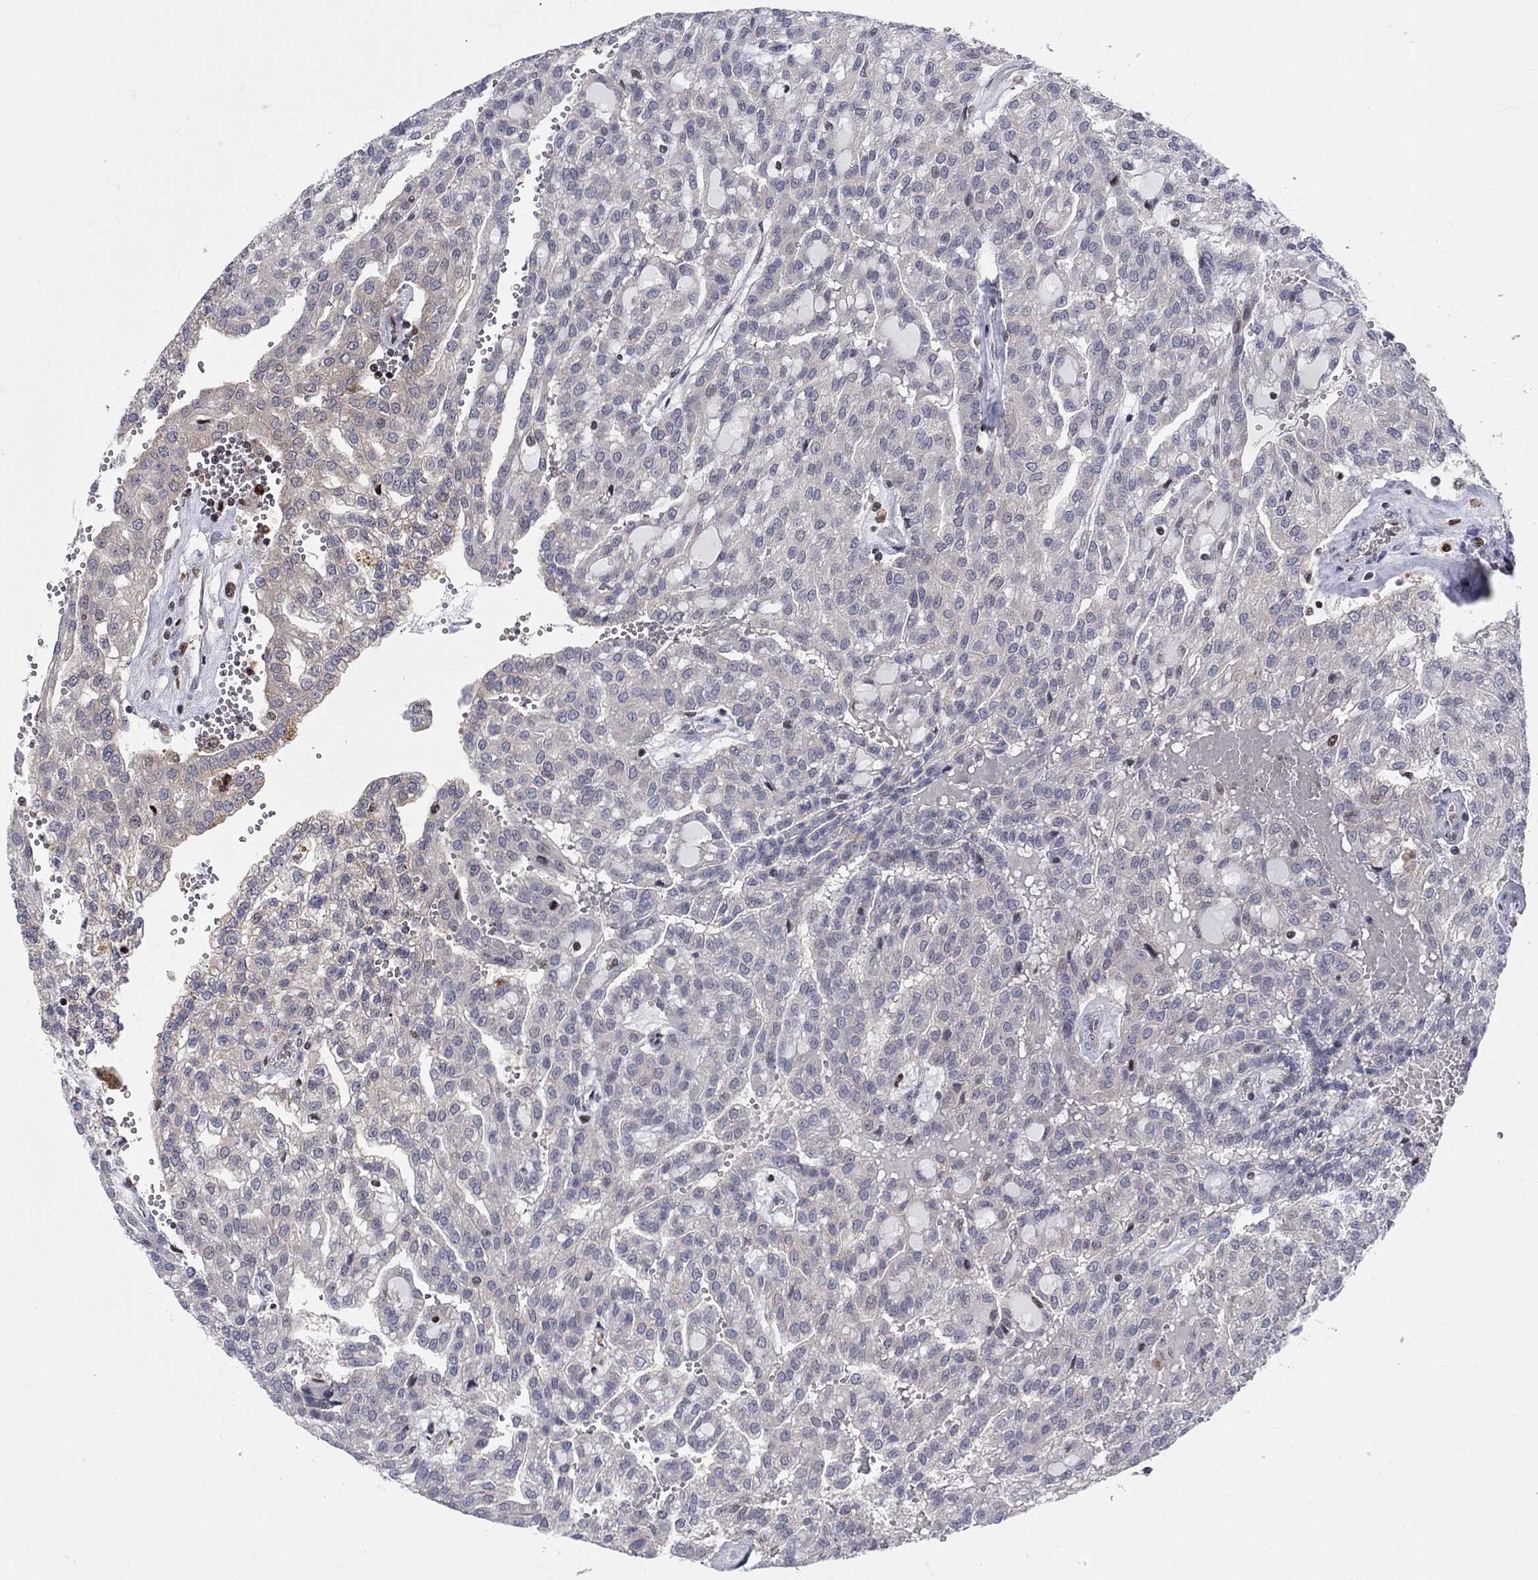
{"staining": {"intensity": "negative", "quantity": "none", "location": "none"}, "tissue": "renal cancer", "cell_type": "Tumor cells", "image_type": "cancer", "snomed": [{"axis": "morphology", "description": "Adenocarcinoma, NOS"}, {"axis": "topography", "description": "Kidney"}], "caption": "Tumor cells show no significant staining in renal cancer (adenocarcinoma). (DAB (3,3'-diaminobenzidine) immunohistochemistry with hematoxylin counter stain).", "gene": "ZNHIT3", "patient": {"sex": "male", "age": 63}}